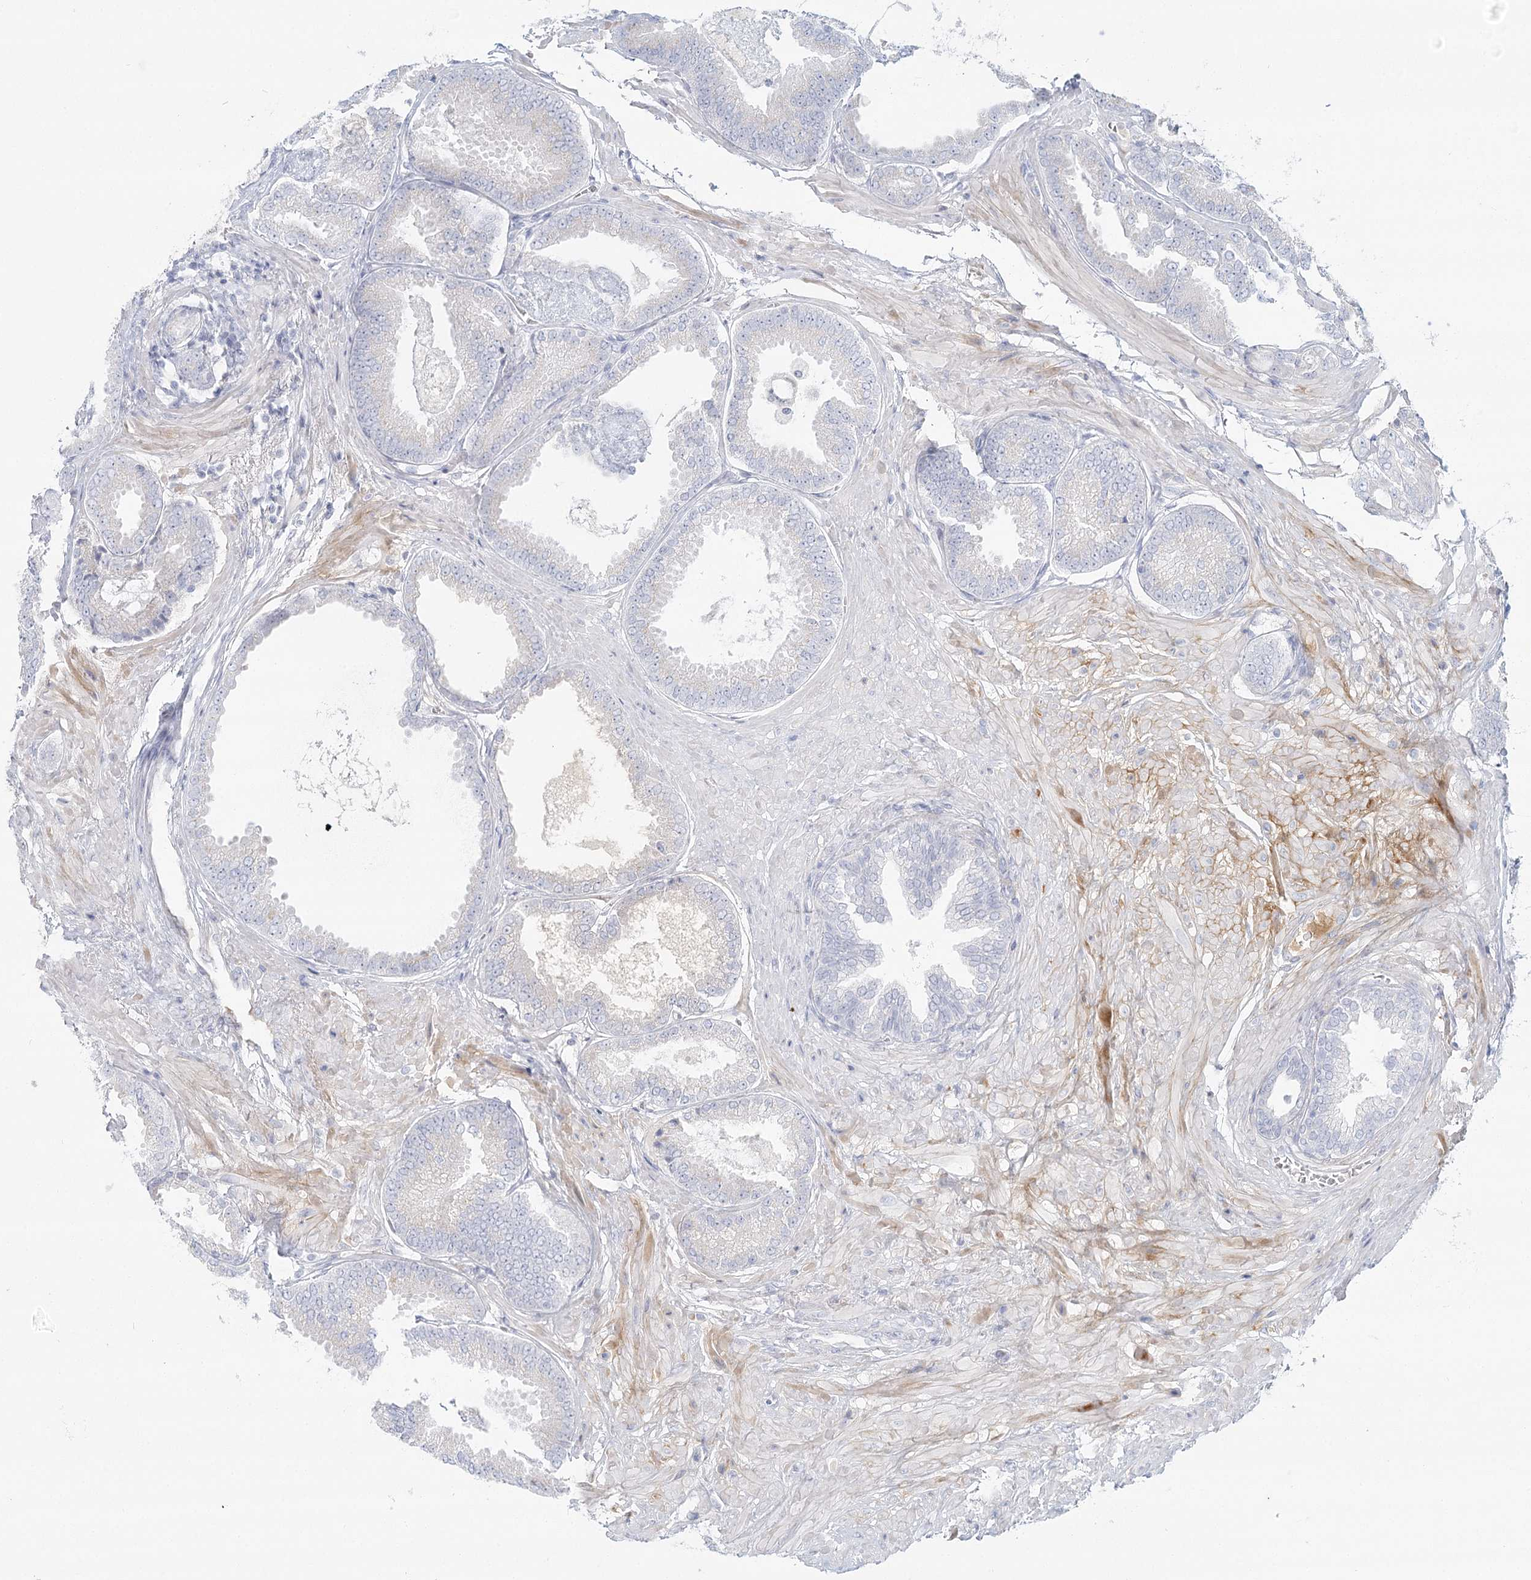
{"staining": {"intensity": "negative", "quantity": "none", "location": "none"}, "tissue": "prostate cancer", "cell_type": "Tumor cells", "image_type": "cancer", "snomed": [{"axis": "morphology", "description": "Adenocarcinoma, Low grade"}, {"axis": "topography", "description": "Prostate"}], "caption": "Immunohistochemical staining of prostate cancer demonstrates no significant positivity in tumor cells. (Brightfield microscopy of DAB (3,3'-diaminobenzidine) immunohistochemistry at high magnification).", "gene": "DMGDH", "patient": {"sex": "male", "age": 71}}